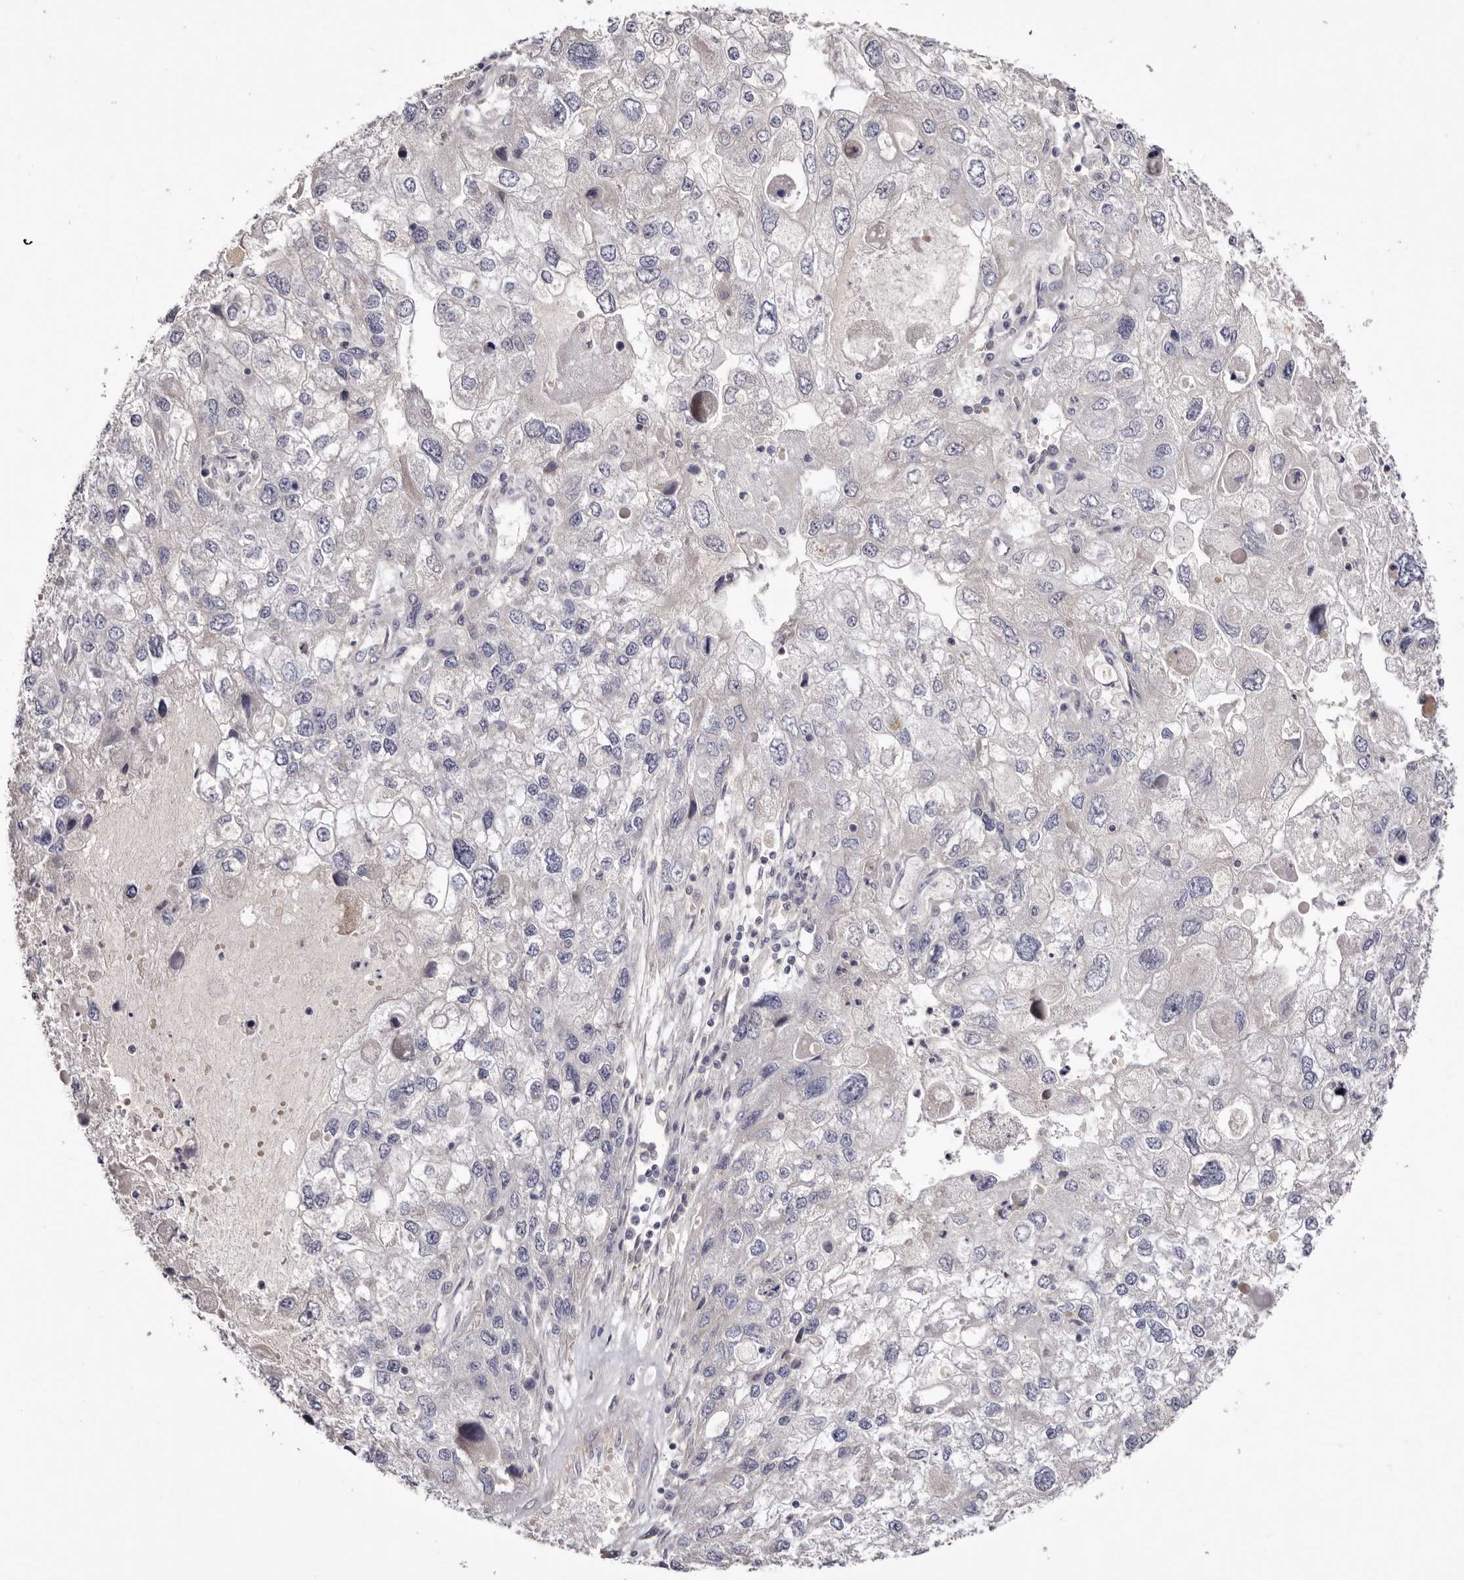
{"staining": {"intensity": "negative", "quantity": "none", "location": "none"}, "tissue": "endometrial cancer", "cell_type": "Tumor cells", "image_type": "cancer", "snomed": [{"axis": "morphology", "description": "Adenocarcinoma, NOS"}, {"axis": "topography", "description": "Endometrium"}], "caption": "Tumor cells show no significant positivity in endometrial adenocarcinoma.", "gene": "S1PR5", "patient": {"sex": "female", "age": 49}}